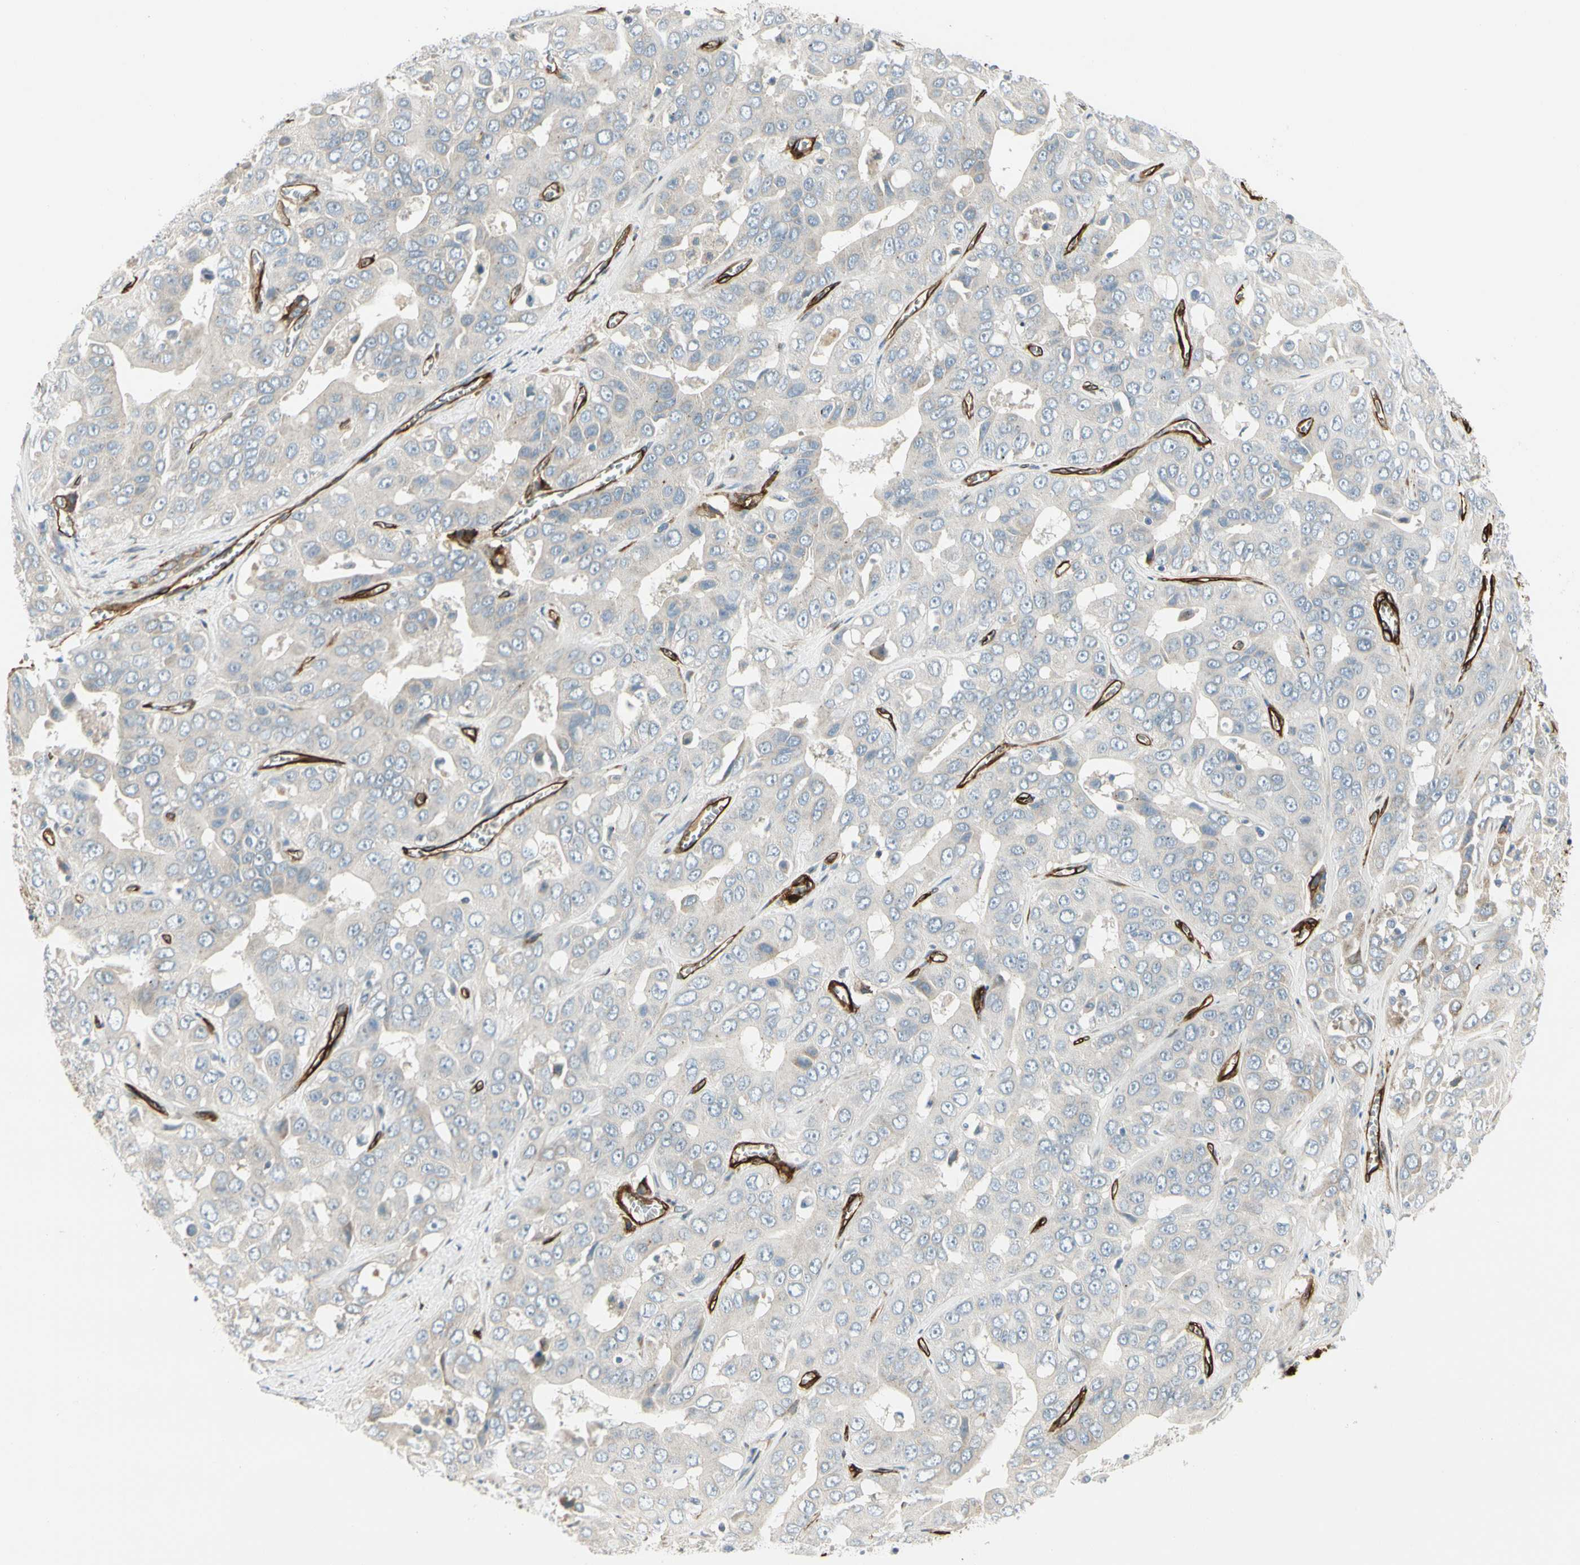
{"staining": {"intensity": "negative", "quantity": "none", "location": "none"}, "tissue": "liver cancer", "cell_type": "Tumor cells", "image_type": "cancer", "snomed": [{"axis": "morphology", "description": "Cholangiocarcinoma"}, {"axis": "topography", "description": "Liver"}], "caption": "Tumor cells are negative for brown protein staining in liver cancer (cholangiocarcinoma).", "gene": "MCAM", "patient": {"sex": "female", "age": 52}}